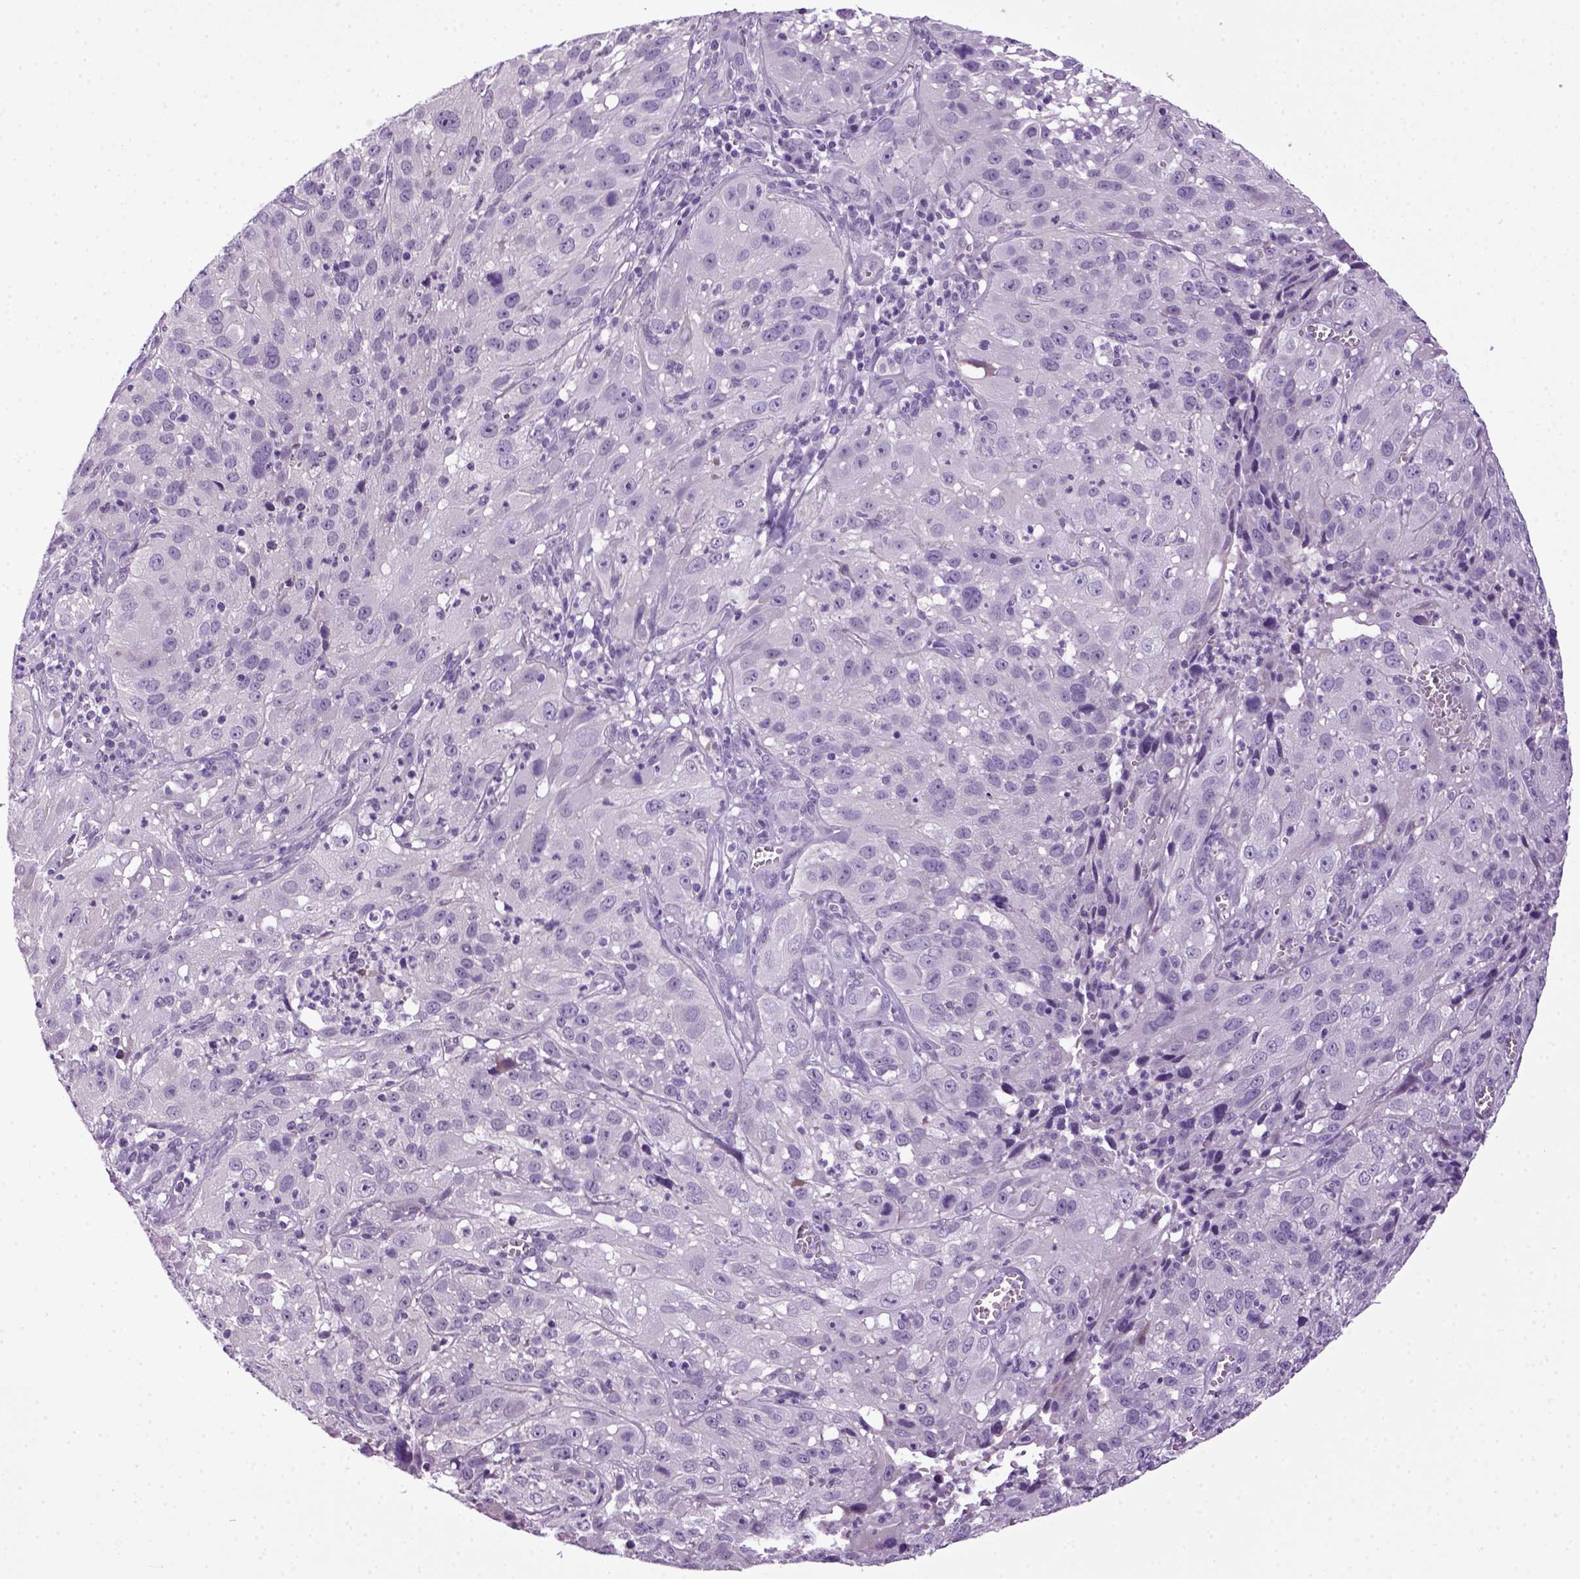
{"staining": {"intensity": "negative", "quantity": "none", "location": "none"}, "tissue": "cervical cancer", "cell_type": "Tumor cells", "image_type": "cancer", "snomed": [{"axis": "morphology", "description": "Squamous cell carcinoma, NOS"}, {"axis": "topography", "description": "Cervix"}], "caption": "Immunohistochemistry (IHC) image of human cervical cancer (squamous cell carcinoma) stained for a protein (brown), which demonstrates no positivity in tumor cells.", "gene": "HMCN2", "patient": {"sex": "female", "age": 32}}